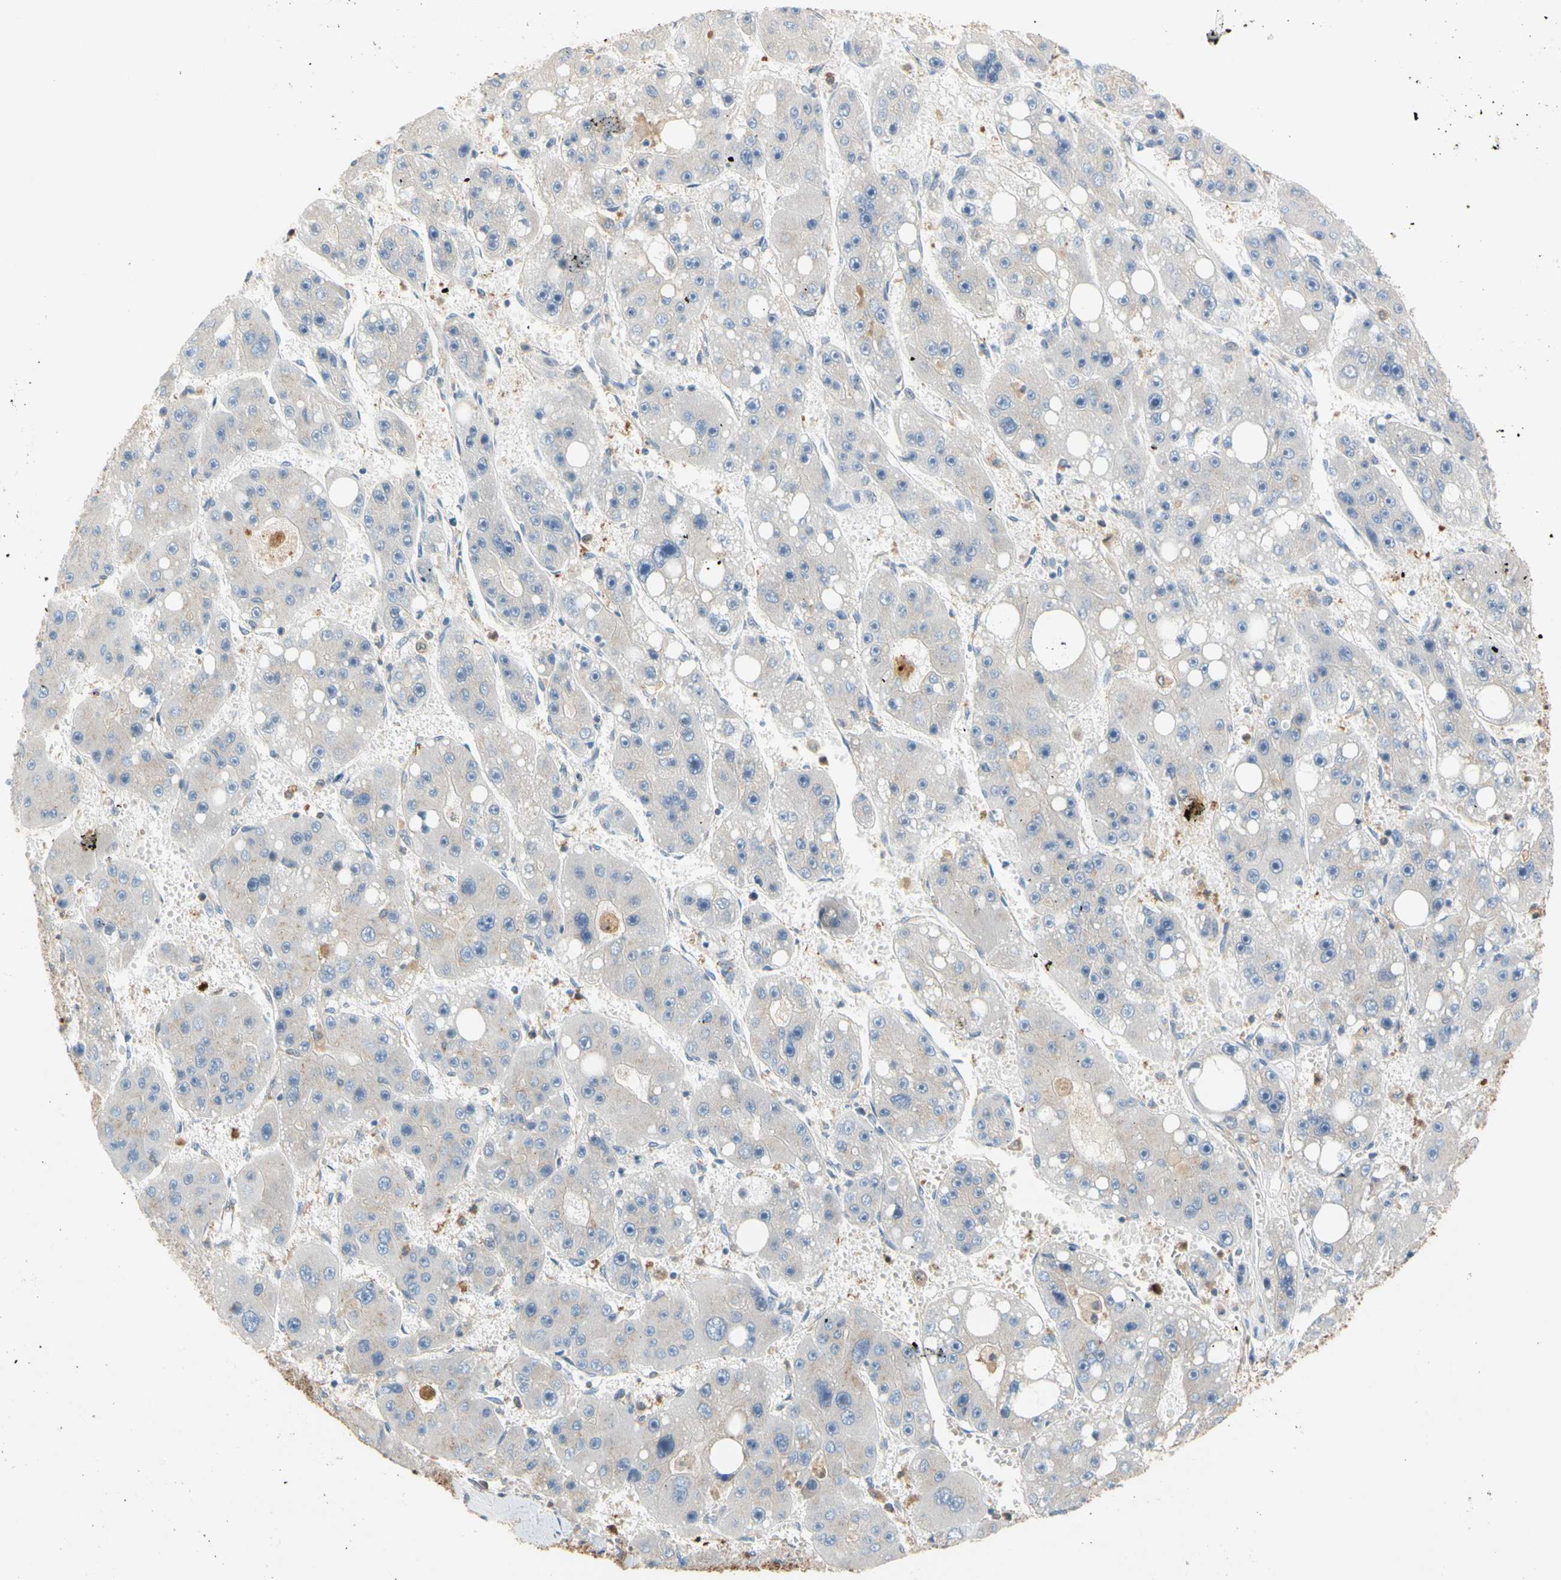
{"staining": {"intensity": "negative", "quantity": "none", "location": "none"}, "tissue": "liver cancer", "cell_type": "Tumor cells", "image_type": "cancer", "snomed": [{"axis": "morphology", "description": "Carcinoma, Hepatocellular, NOS"}, {"axis": "topography", "description": "Liver"}], "caption": "Micrograph shows no protein expression in tumor cells of liver hepatocellular carcinoma tissue.", "gene": "GPSM2", "patient": {"sex": "female", "age": 61}}